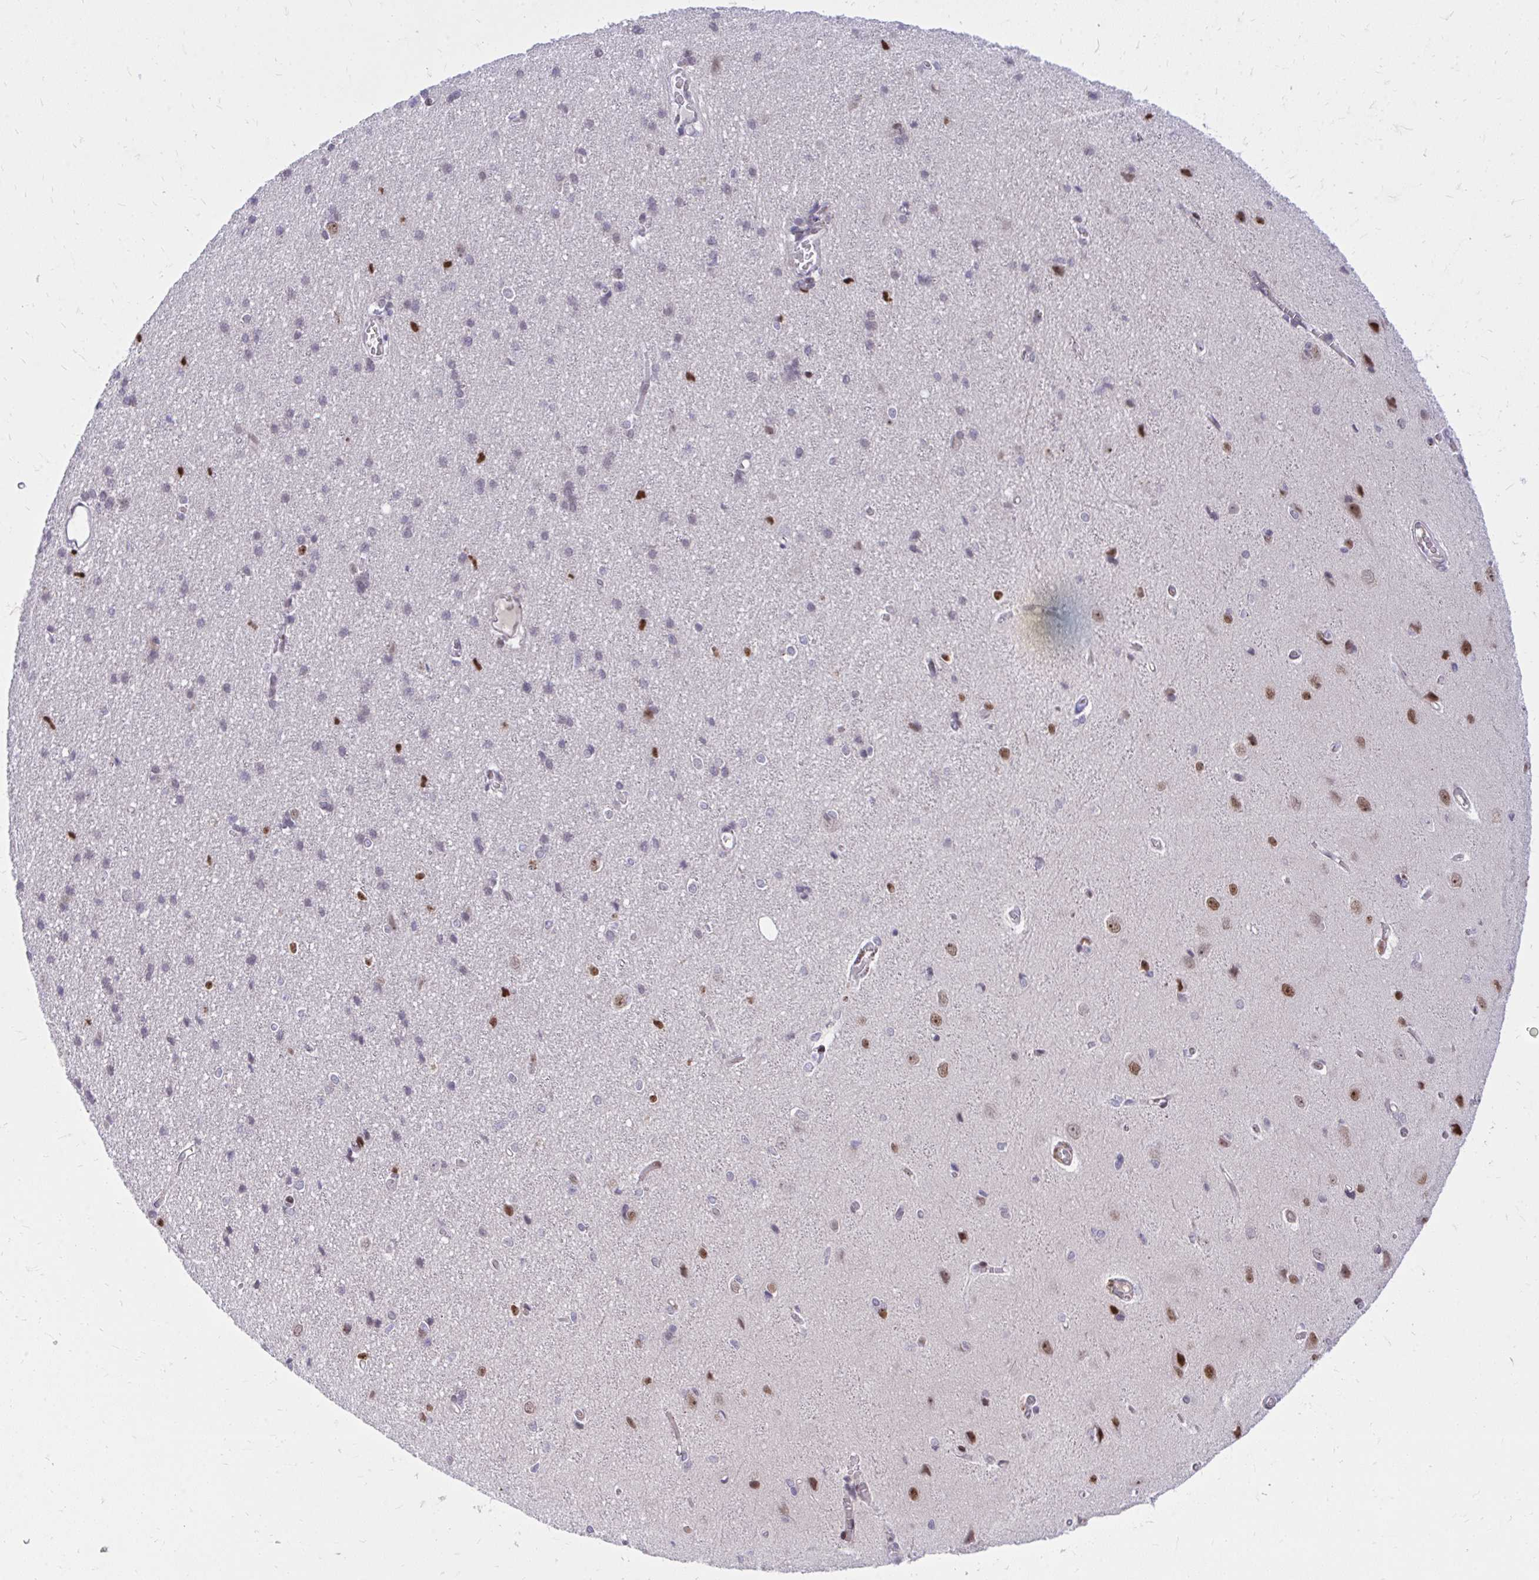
{"staining": {"intensity": "negative", "quantity": "none", "location": "none"}, "tissue": "cerebral cortex", "cell_type": "Endothelial cells", "image_type": "normal", "snomed": [{"axis": "morphology", "description": "Normal tissue, NOS"}, {"axis": "topography", "description": "Cerebral cortex"}], "caption": "A high-resolution photomicrograph shows IHC staining of normal cerebral cortex, which demonstrates no significant expression in endothelial cells. Nuclei are stained in blue.", "gene": "C14orf39", "patient": {"sex": "male", "age": 37}}